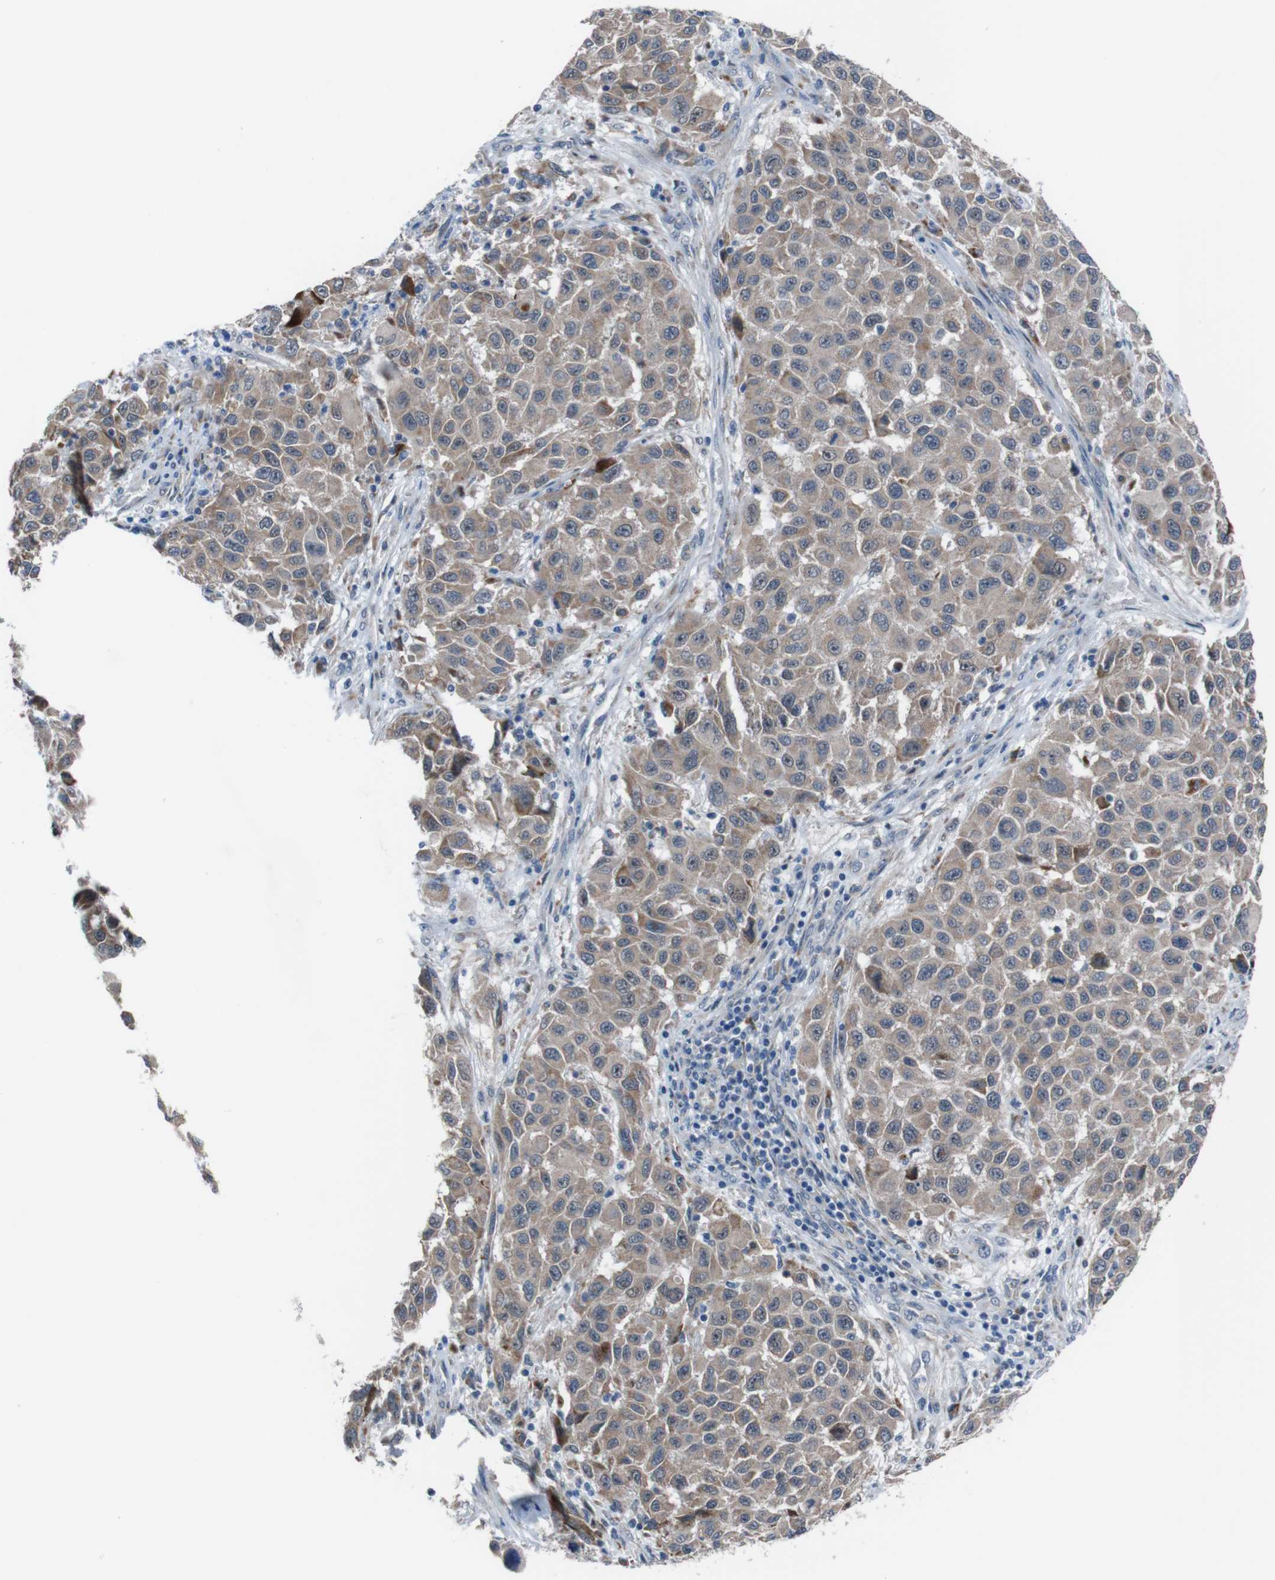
{"staining": {"intensity": "weak", "quantity": ">75%", "location": "cytoplasmic/membranous"}, "tissue": "melanoma", "cell_type": "Tumor cells", "image_type": "cancer", "snomed": [{"axis": "morphology", "description": "Malignant melanoma, Metastatic site"}, {"axis": "topography", "description": "Lymph node"}], "caption": "About >75% of tumor cells in melanoma show weak cytoplasmic/membranous protein expression as visualized by brown immunohistochemical staining.", "gene": "CDH22", "patient": {"sex": "male", "age": 61}}